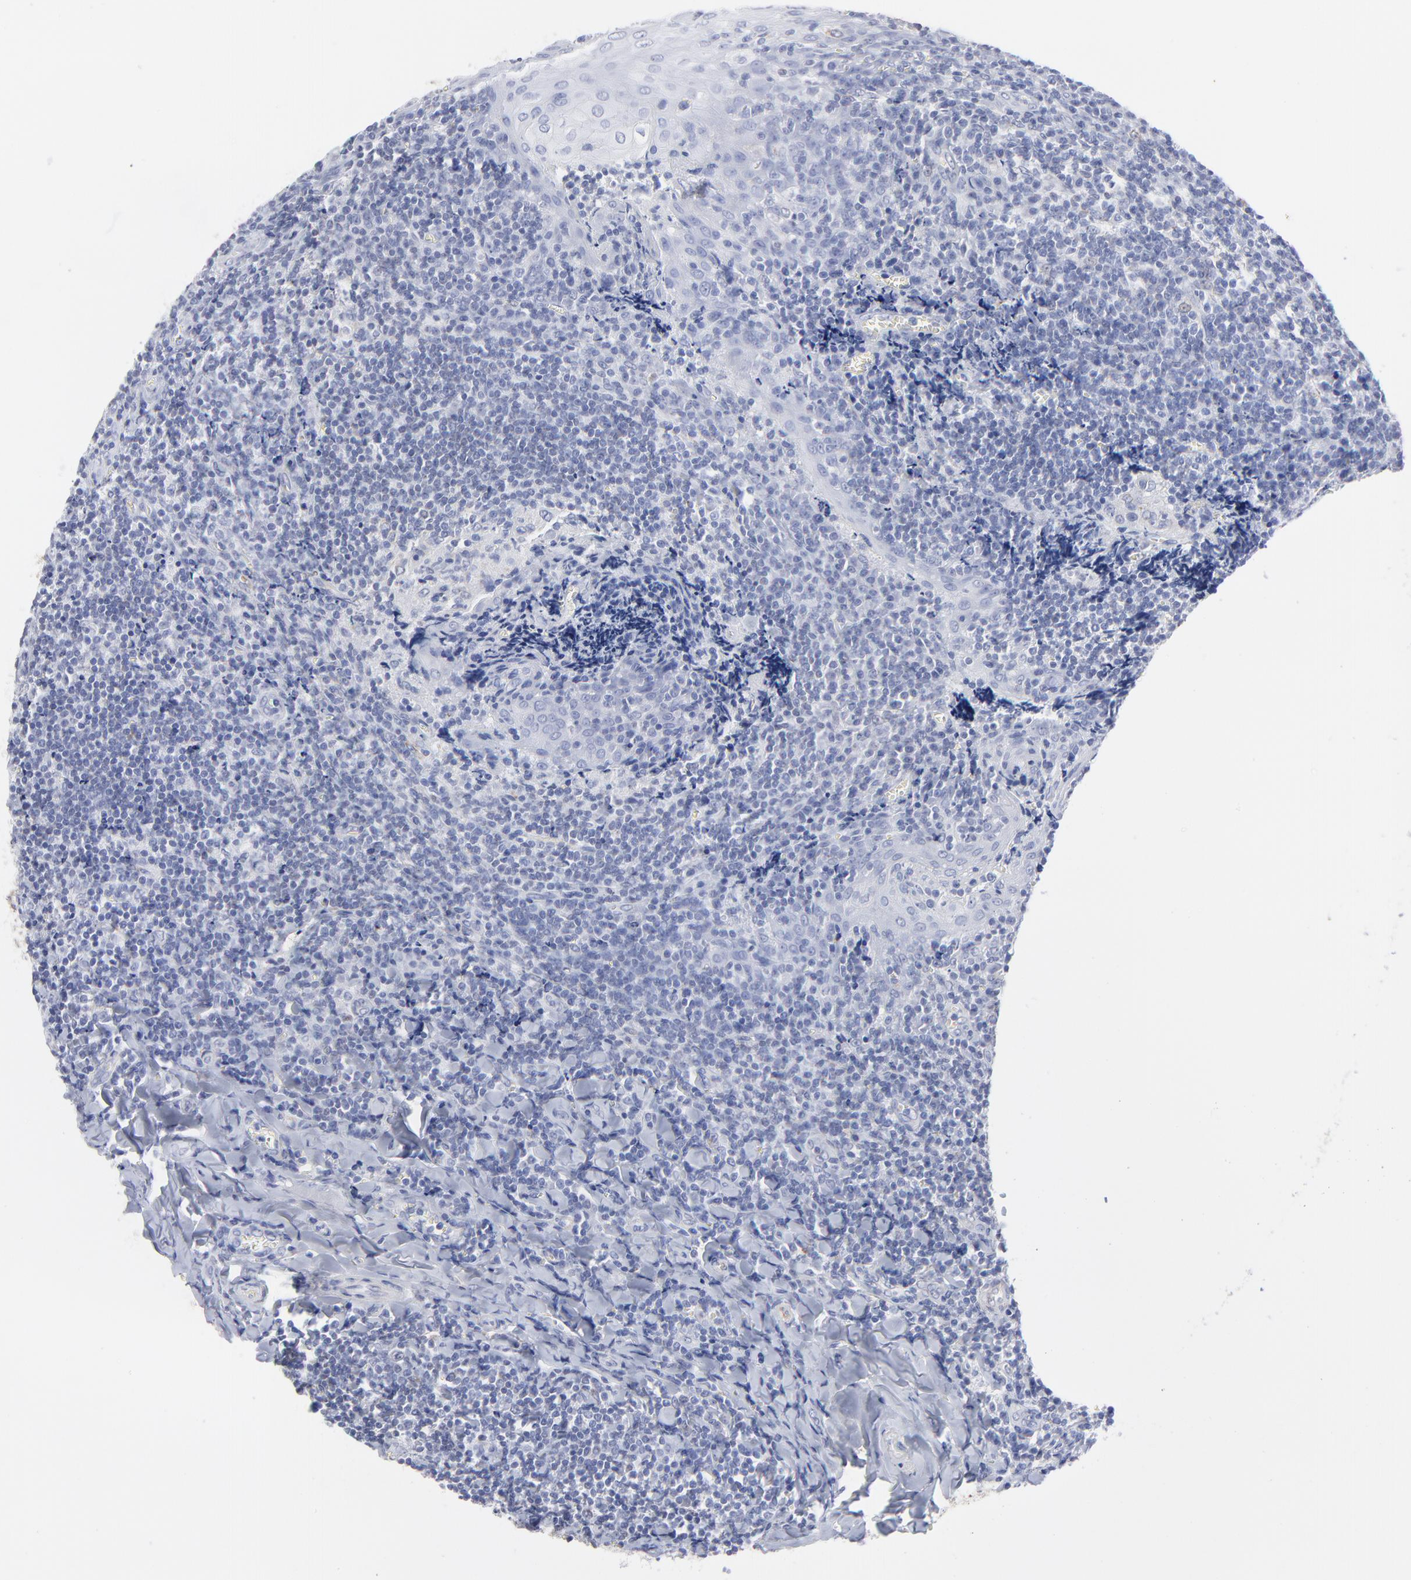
{"staining": {"intensity": "negative", "quantity": "none", "location": "none"}, "tissue": "tonsil", "cell_type": "Germinal center cells", "image_type": "normal", "snomed": [{"axis": "morphology", "description": "Normal tissue, NOS"}, {"axis": "topography", "description": "Tonsil"}], "caption": "This image is of benign tonsil stained with immunohistochemistry to label a protein in brown with the nuclei are counter-stained blue. There is no positivity in germinal center cells.", "gene": "CNTN3", "patient": {"sex": "male", "age": 20}}